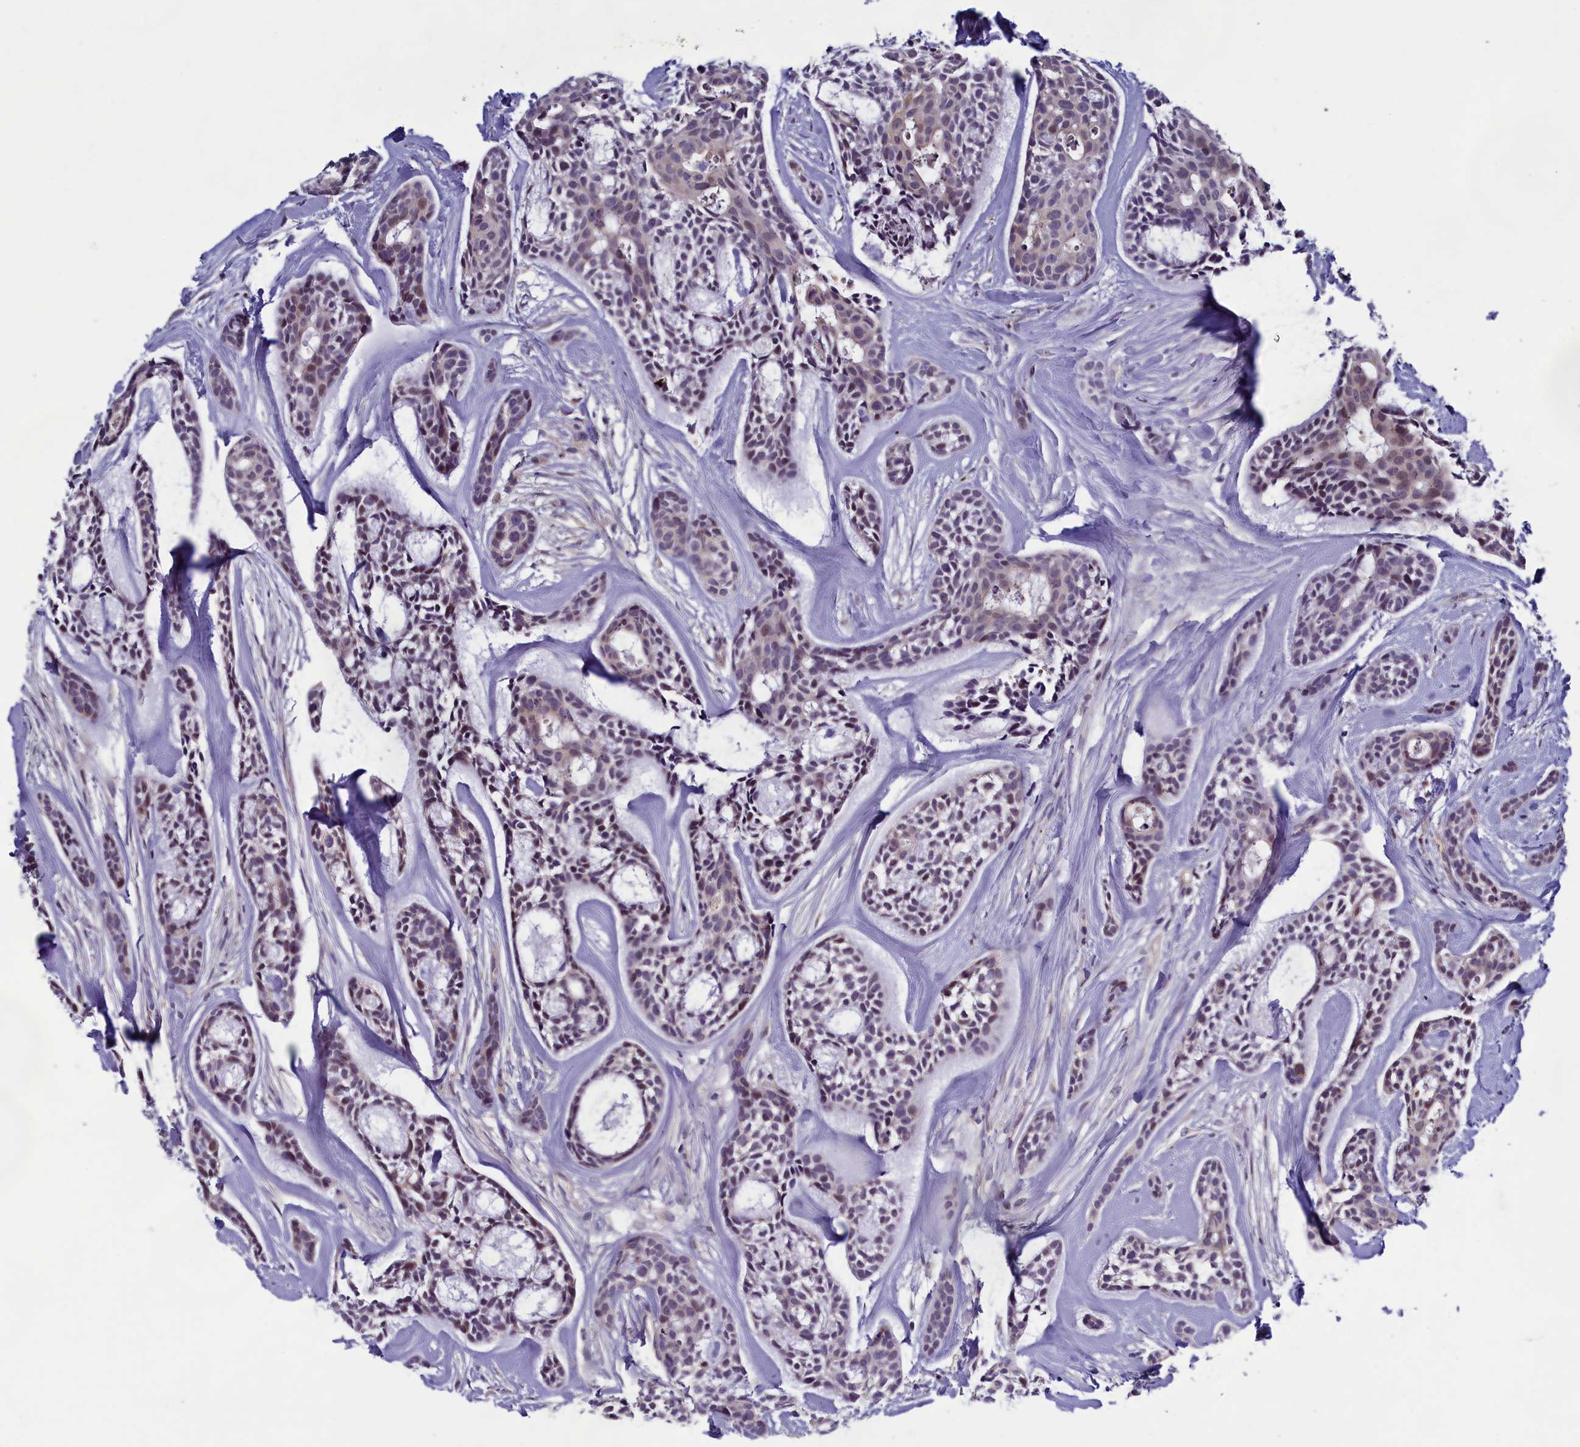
{"staining": {"intensity": "weak", "quantity": "<25%", "location": "cytoplasmic/membranous"}, "tissue": "head and neck cancer", "cell_type": "Tumor cells", "image_type": "cancer", "snomed": [{"axis": "morphology", "description": "Adenocarcinoma, NOS"}, {"axis": "topography", "description": "Subcutis"}, {"axis": "topography", "description": "Head-Neck"}], "caption": "This is an IHC image of human adenocarcinoma (head and neck). There is no expression in tumor cells.", "gene": "HECA", "patient": {"sex": "female", "age": 73}}